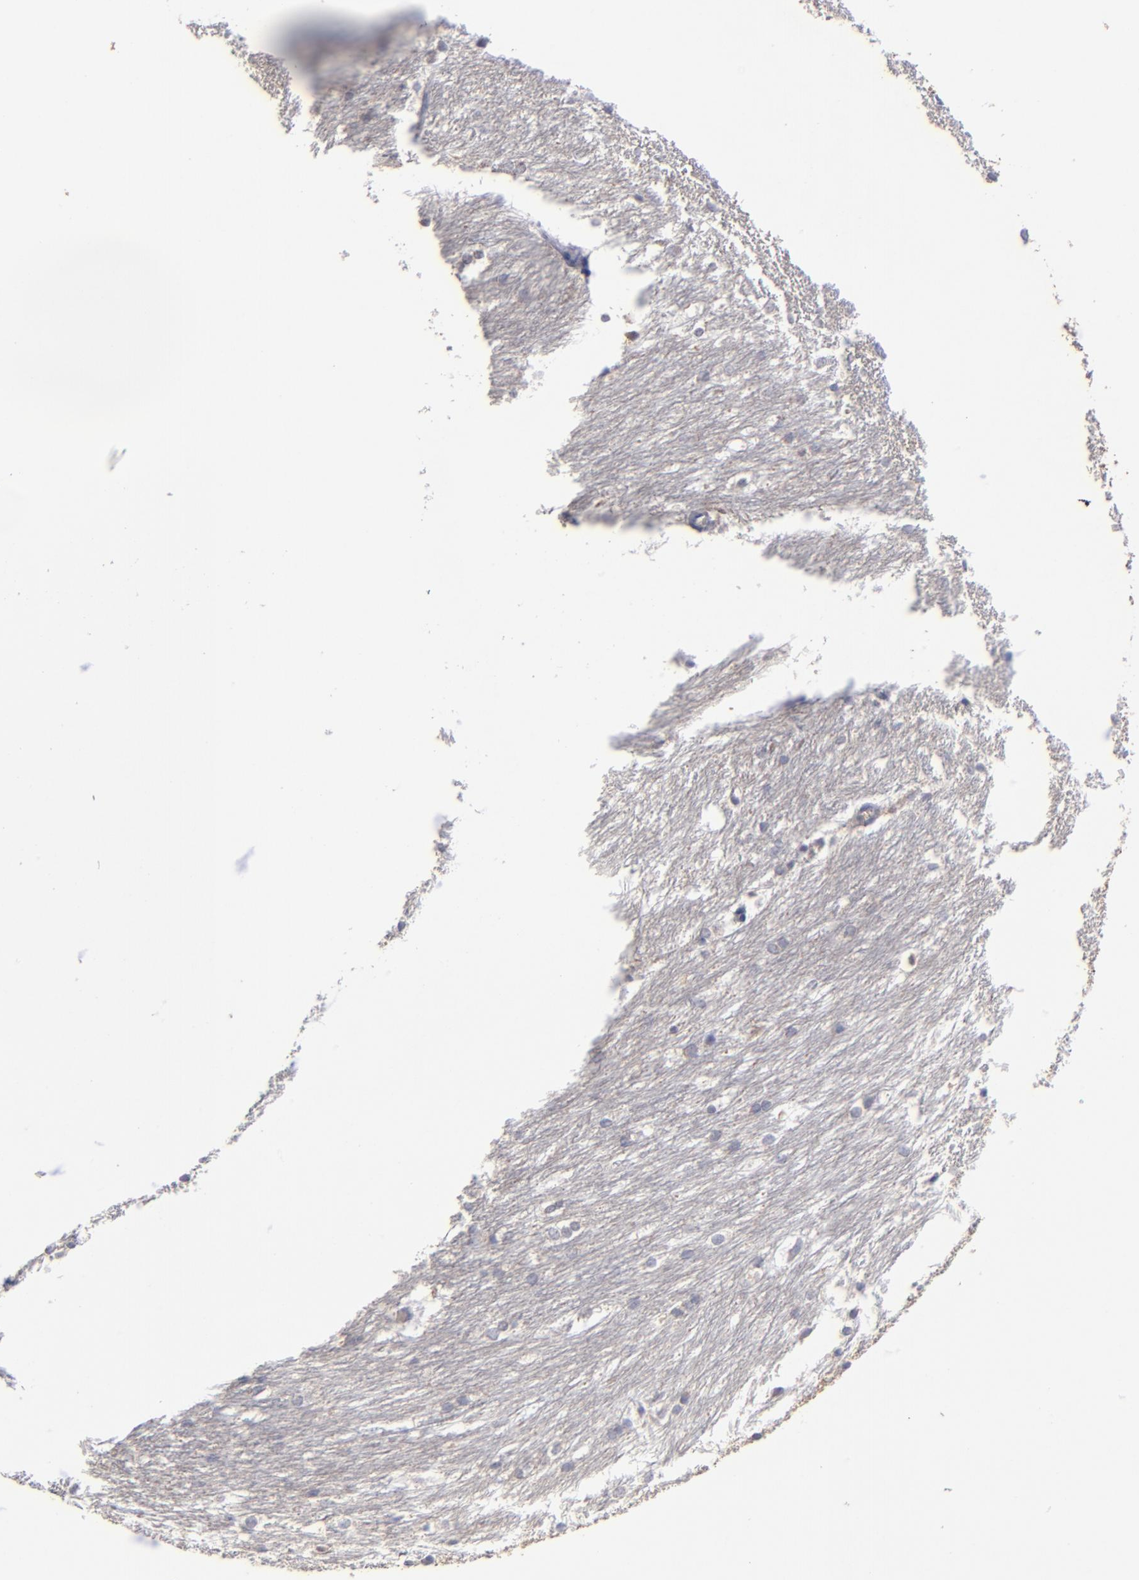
{"staining": {"intensity": "negative", "quantity": "none", "location": "none"}, "tissue": "caudate", "cell_type": "Glial cells", "image_type": "normal", "snomed": [{"axis": "morphology", "description": "Normal tissue, NOS"}, {"axis": "topography", "description": "Lateral ventricle wall"}], "caption": "The histopathology image exhibits no staining of glial cells in benign caudate. (DAB (3,3'-diaminobenzidine) IHC, high magnification).", "gene": "RPH3A", "patient": {"sex": "female", "age": 19}}